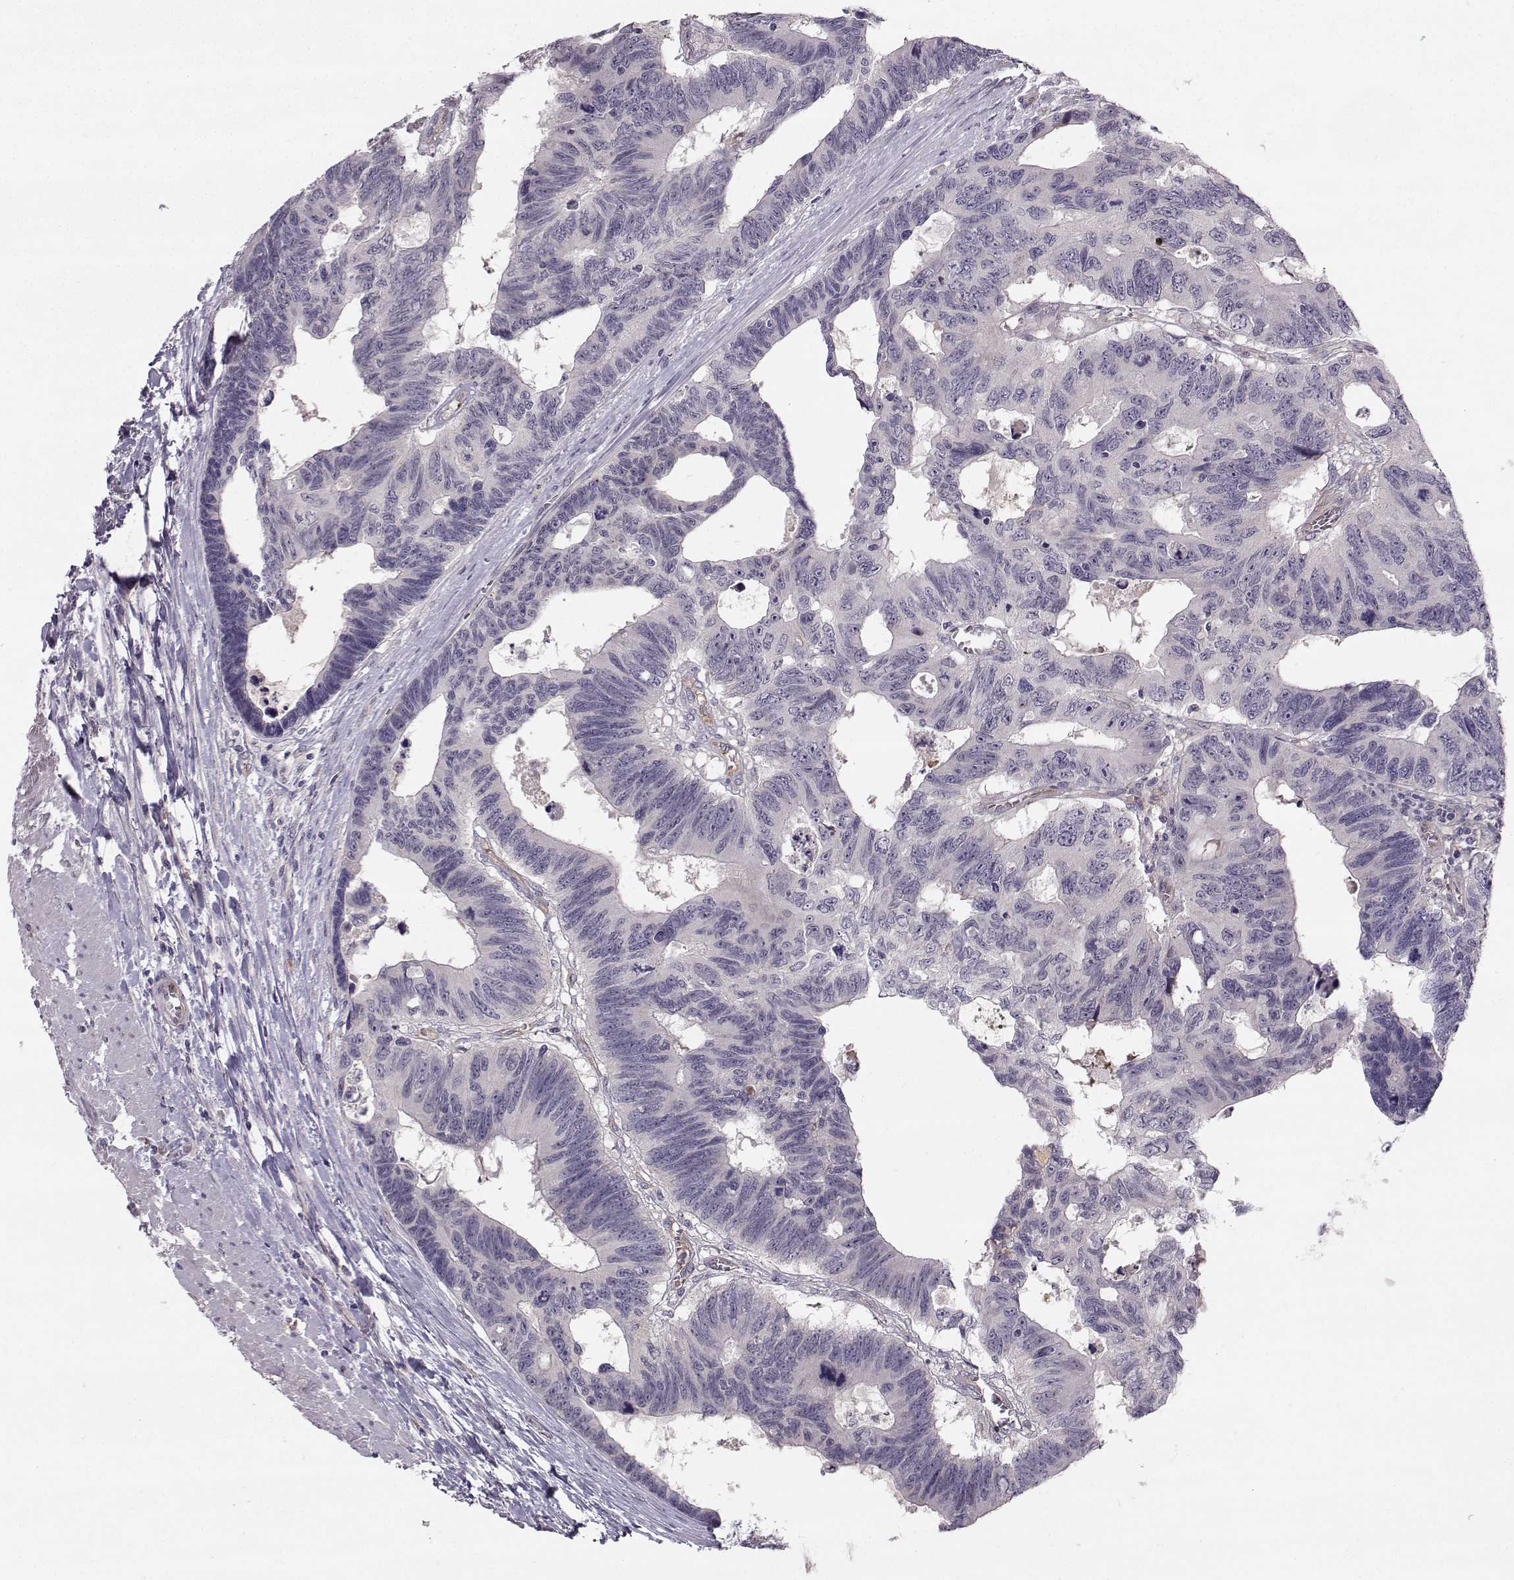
{"staining": {"intensity": "negative", "quantity": "none", "location": "none"}, "tissue": "colorectal cancer", "cell_type": "Tumor cells", "image_type": "cancer", "snomed": [{"axis": "morphology", "description": "Adenocarcinoma, NOS"}, {"axis": "topography", "description": "Colon"}], "caption": "An immunohistochemistry (IHC) image of colorectal adenocarcinoma is shown. There is no staining in tumor cells of colorectal adenocarcinoma. (Stains: DAB (3,3'-diaminobenzidine) immunohistochemistry (IHC) with hematoxylin counter stain, Microscopy: brightfield microscopy at high magnification).", "gene": "OPRD1", "patient": {"sex": "female", "age": 77}}